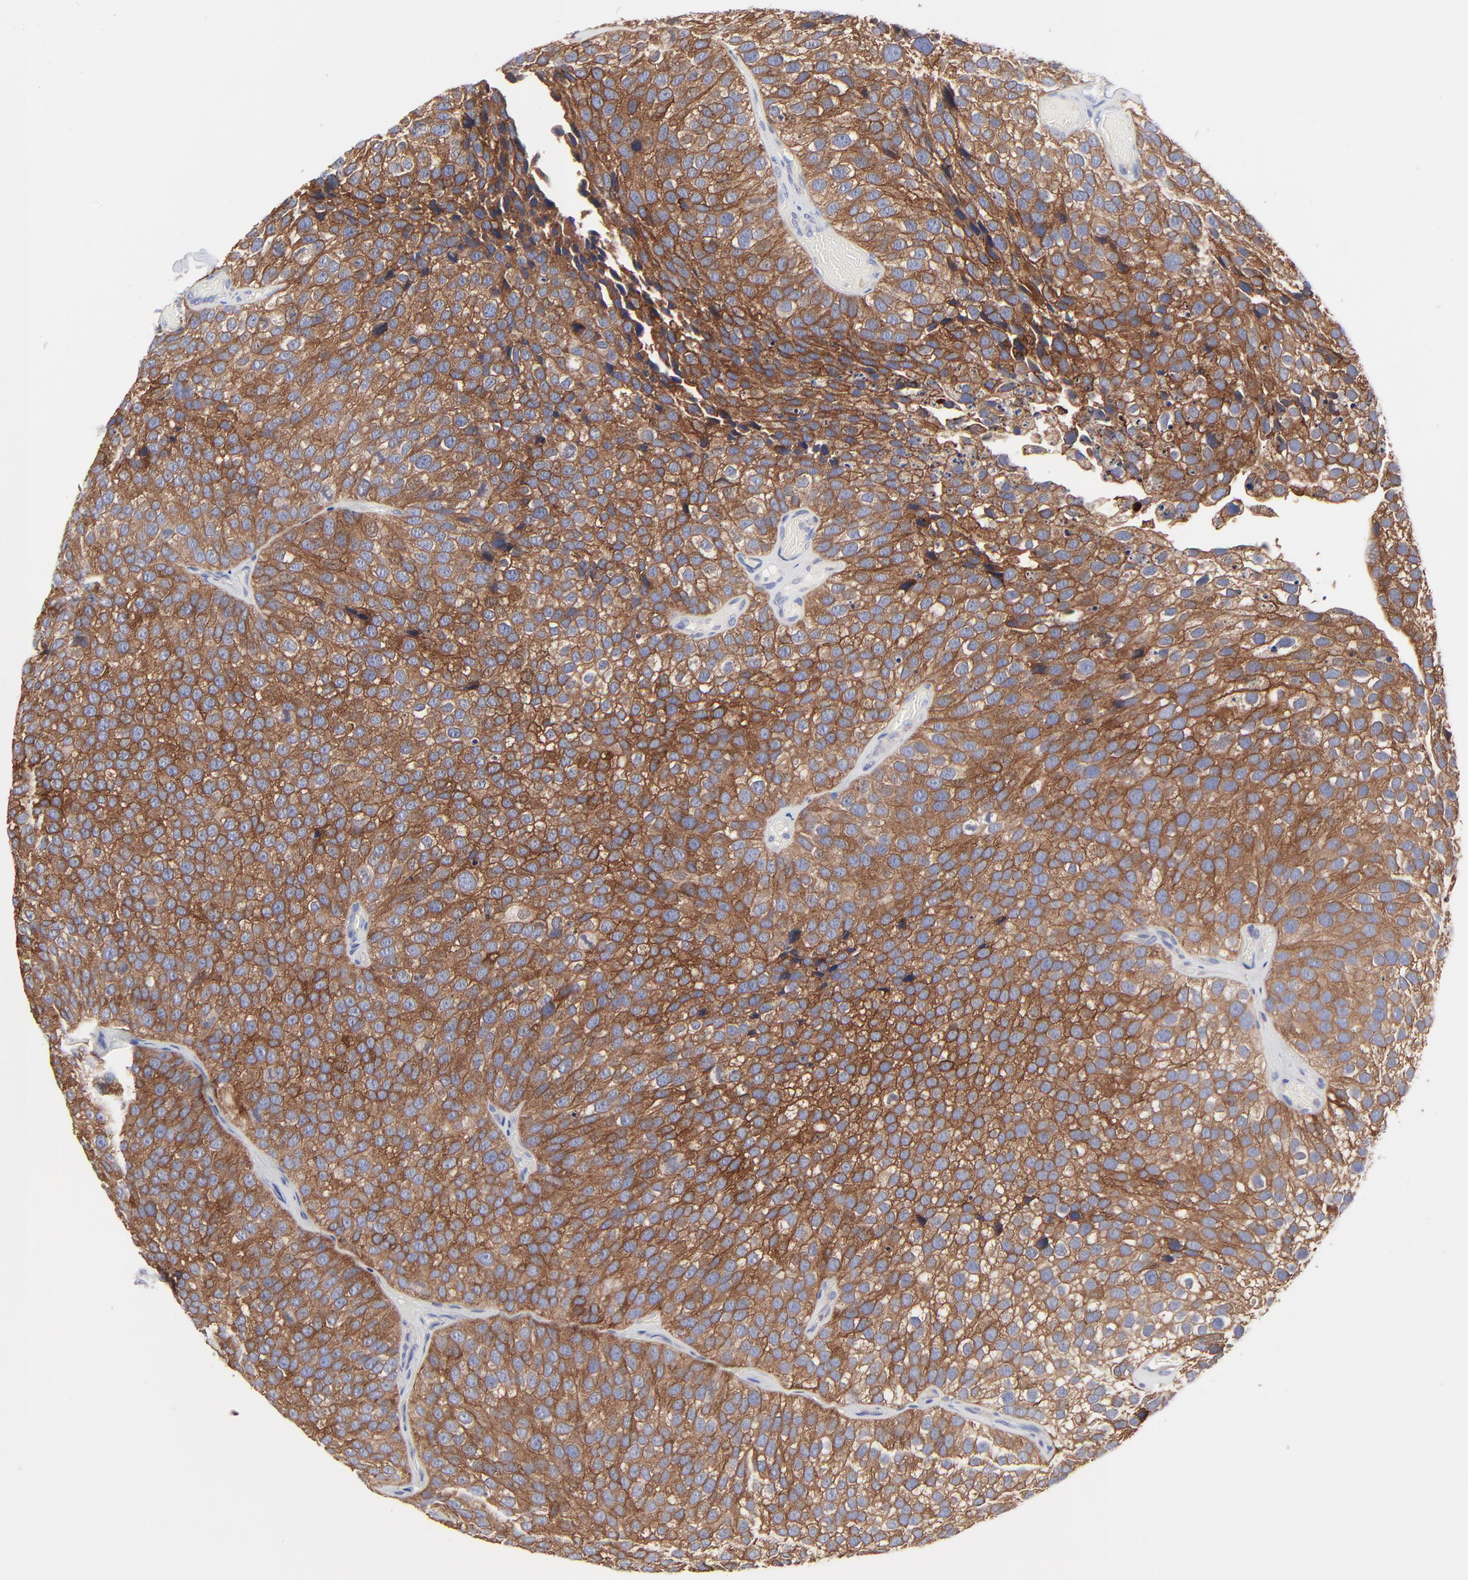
{"staining": {"intensity": "strong", "quantity": ">75%", "location": "cytoplasmic/membranous"}, "tissue": "urothelial cancer", "cell_type": "Tumor cells", "image_type": "cancer", "snomed": [{"axis": "morphology", "description": "Urothelial carcinoma, High grade"}, {"axis": "topography", "description": "Urinary bladder"}], "caption": "A brown stain highlights strong cytoplasmic/membranous staining of a protein in urothelial cancer tumor cells. Immunohistochemistry (ihc) stains the protein of interest in brown and the nuclei are stained blue.", "gene": "PPFIBP2", "patient": {"sex": "male", "age": 72}}